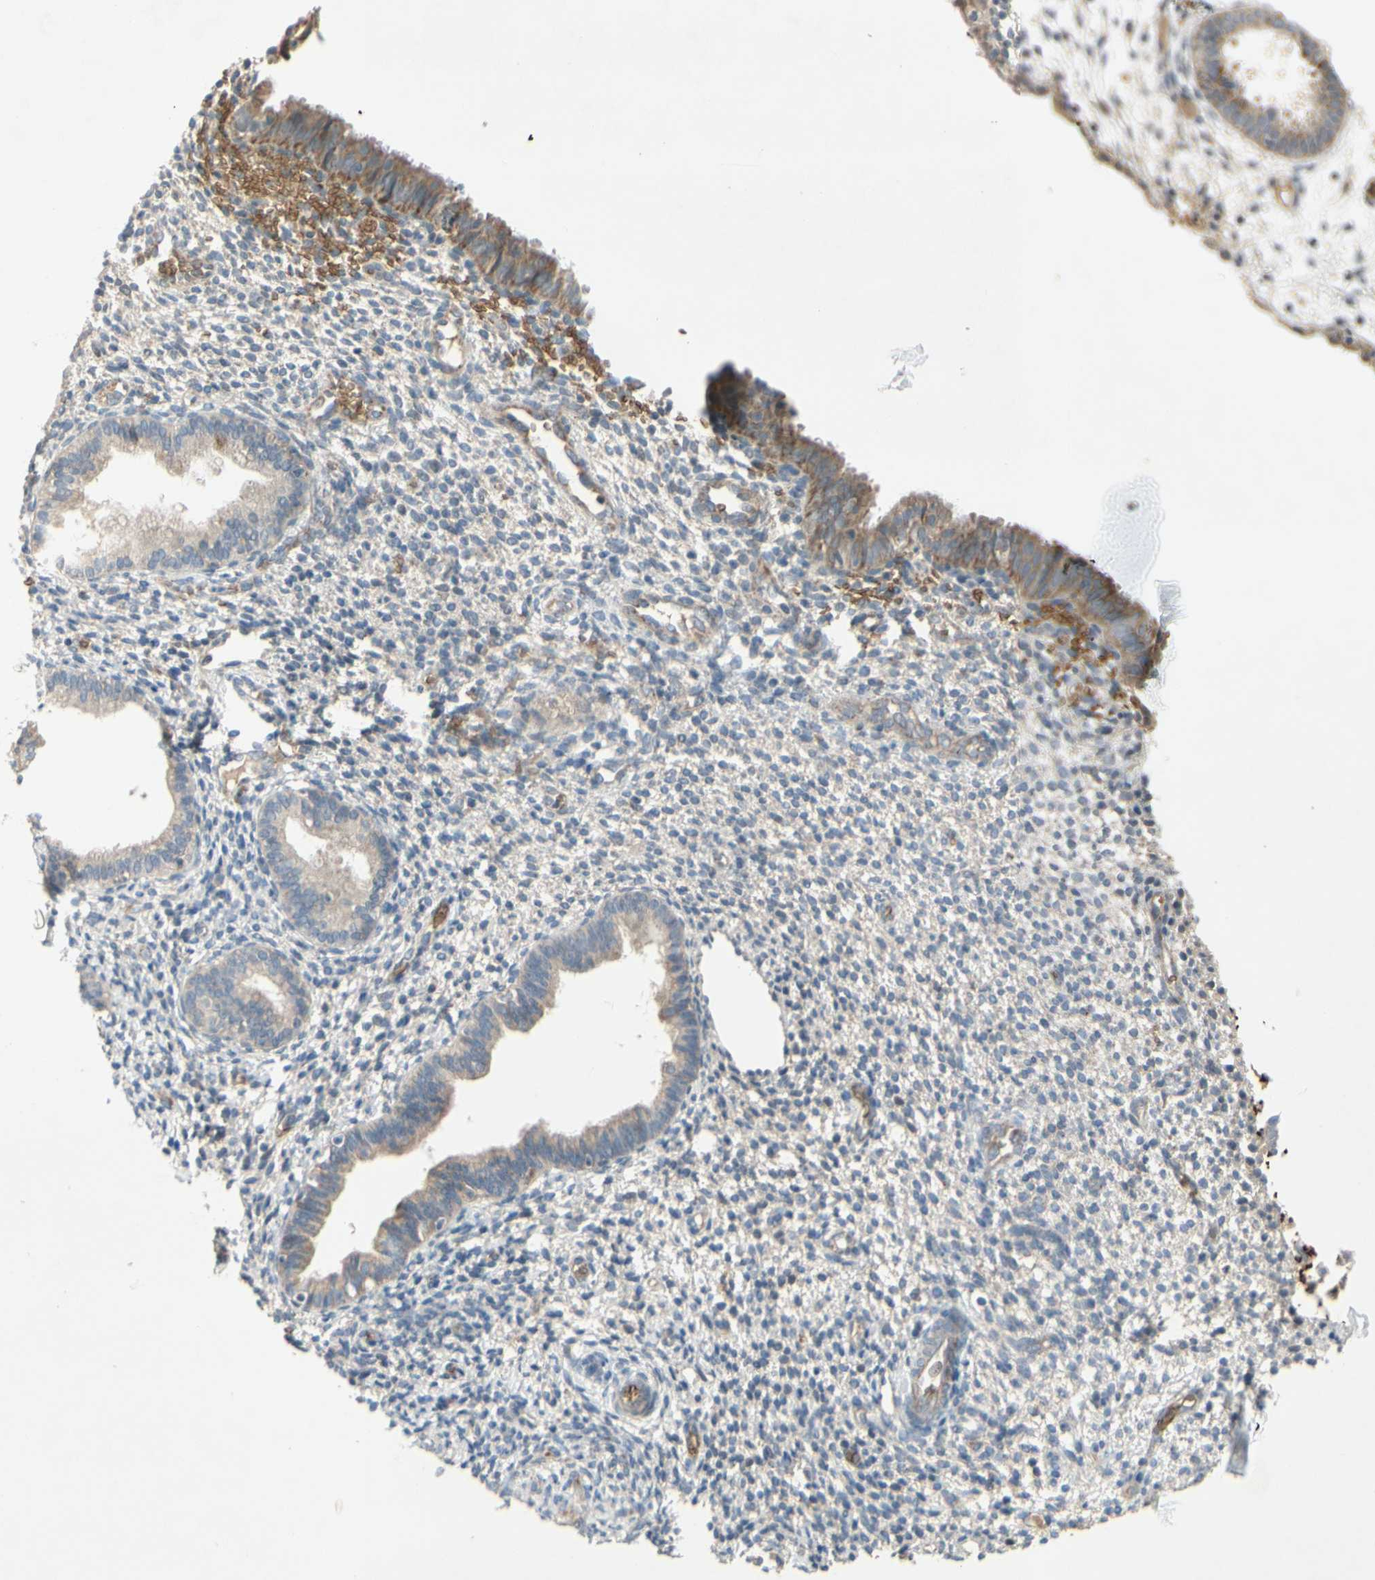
{"staining": {"intensity": "weak", "quantity": "<25%", "location": "cytoplasmic/membranous"}, "tissue": "endometrium", "cell_type": "Cells in endometrial stroma", "image_type": "normal", "snomed": [{"axis": "morphology", "description": "Normal tissue, NOS"}, {"axis": "topography", "description": "Endometrium"}], "caption": "This is an immunohistochemistry (IHC) image of benign endometrium. There is no positivity in cells in endometrial stroma.", "gene": "GYPC", "patient": {"sex": "female", "age": 61}}